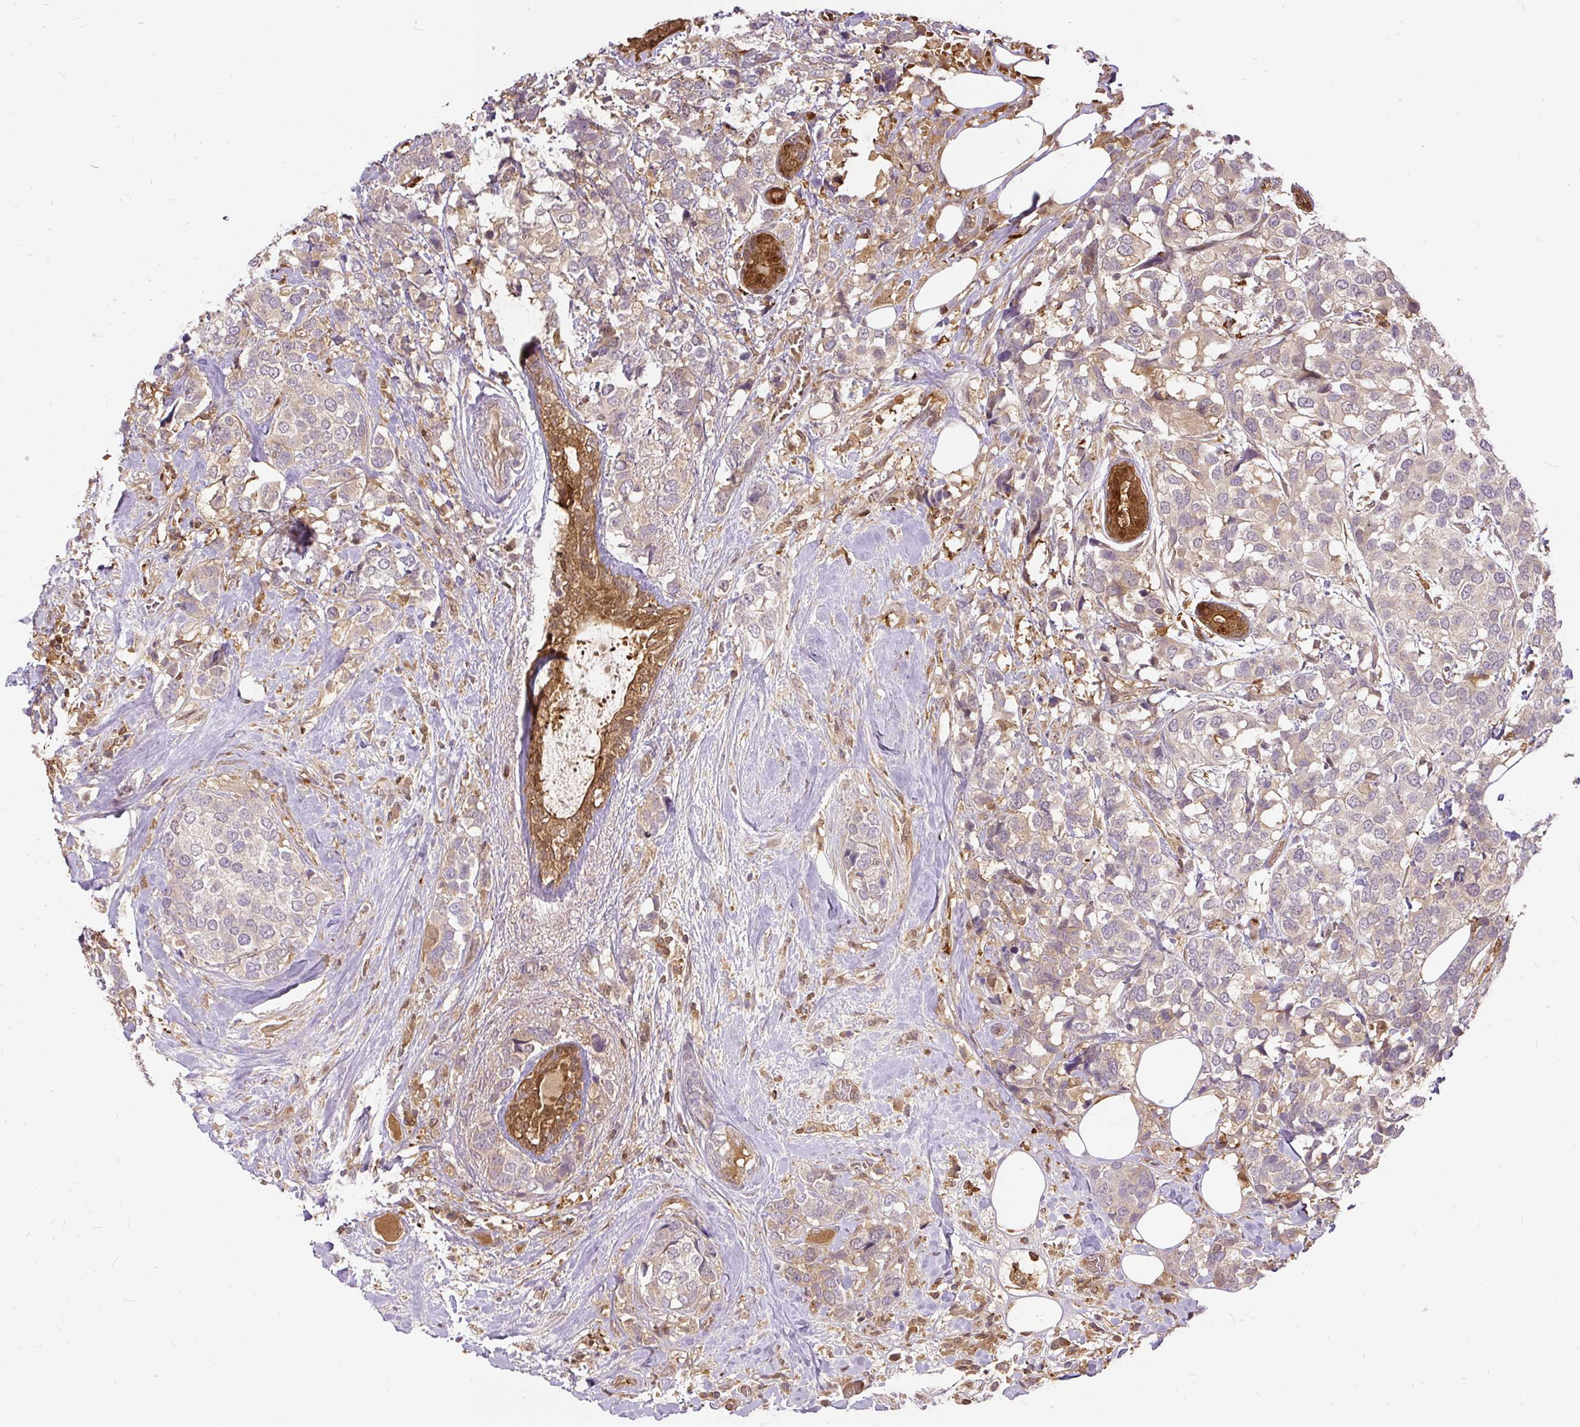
{"staining": {"intensity": "weak", "quantity": "<25%", "location": "cytoplasmic/membranous"}, "tissue": "breast cancer", "cell_type": "Tumor cells", "image_type": "cancer", "snomed": [{"axis": "morphology", "description": "Lobular carcinoma"}, {"axis": "topography", "description": "Breast"}], "caption": "This is a micrograph of immunohistochemistry staining of breast cancer, which shows no expression in tumor cells. (DAB immunohistochemistry (IHC) visualized using brightfield microscopy, high magnification).", "gene": "AP5S1", "patient": {"sex": "female", "age": 59}}